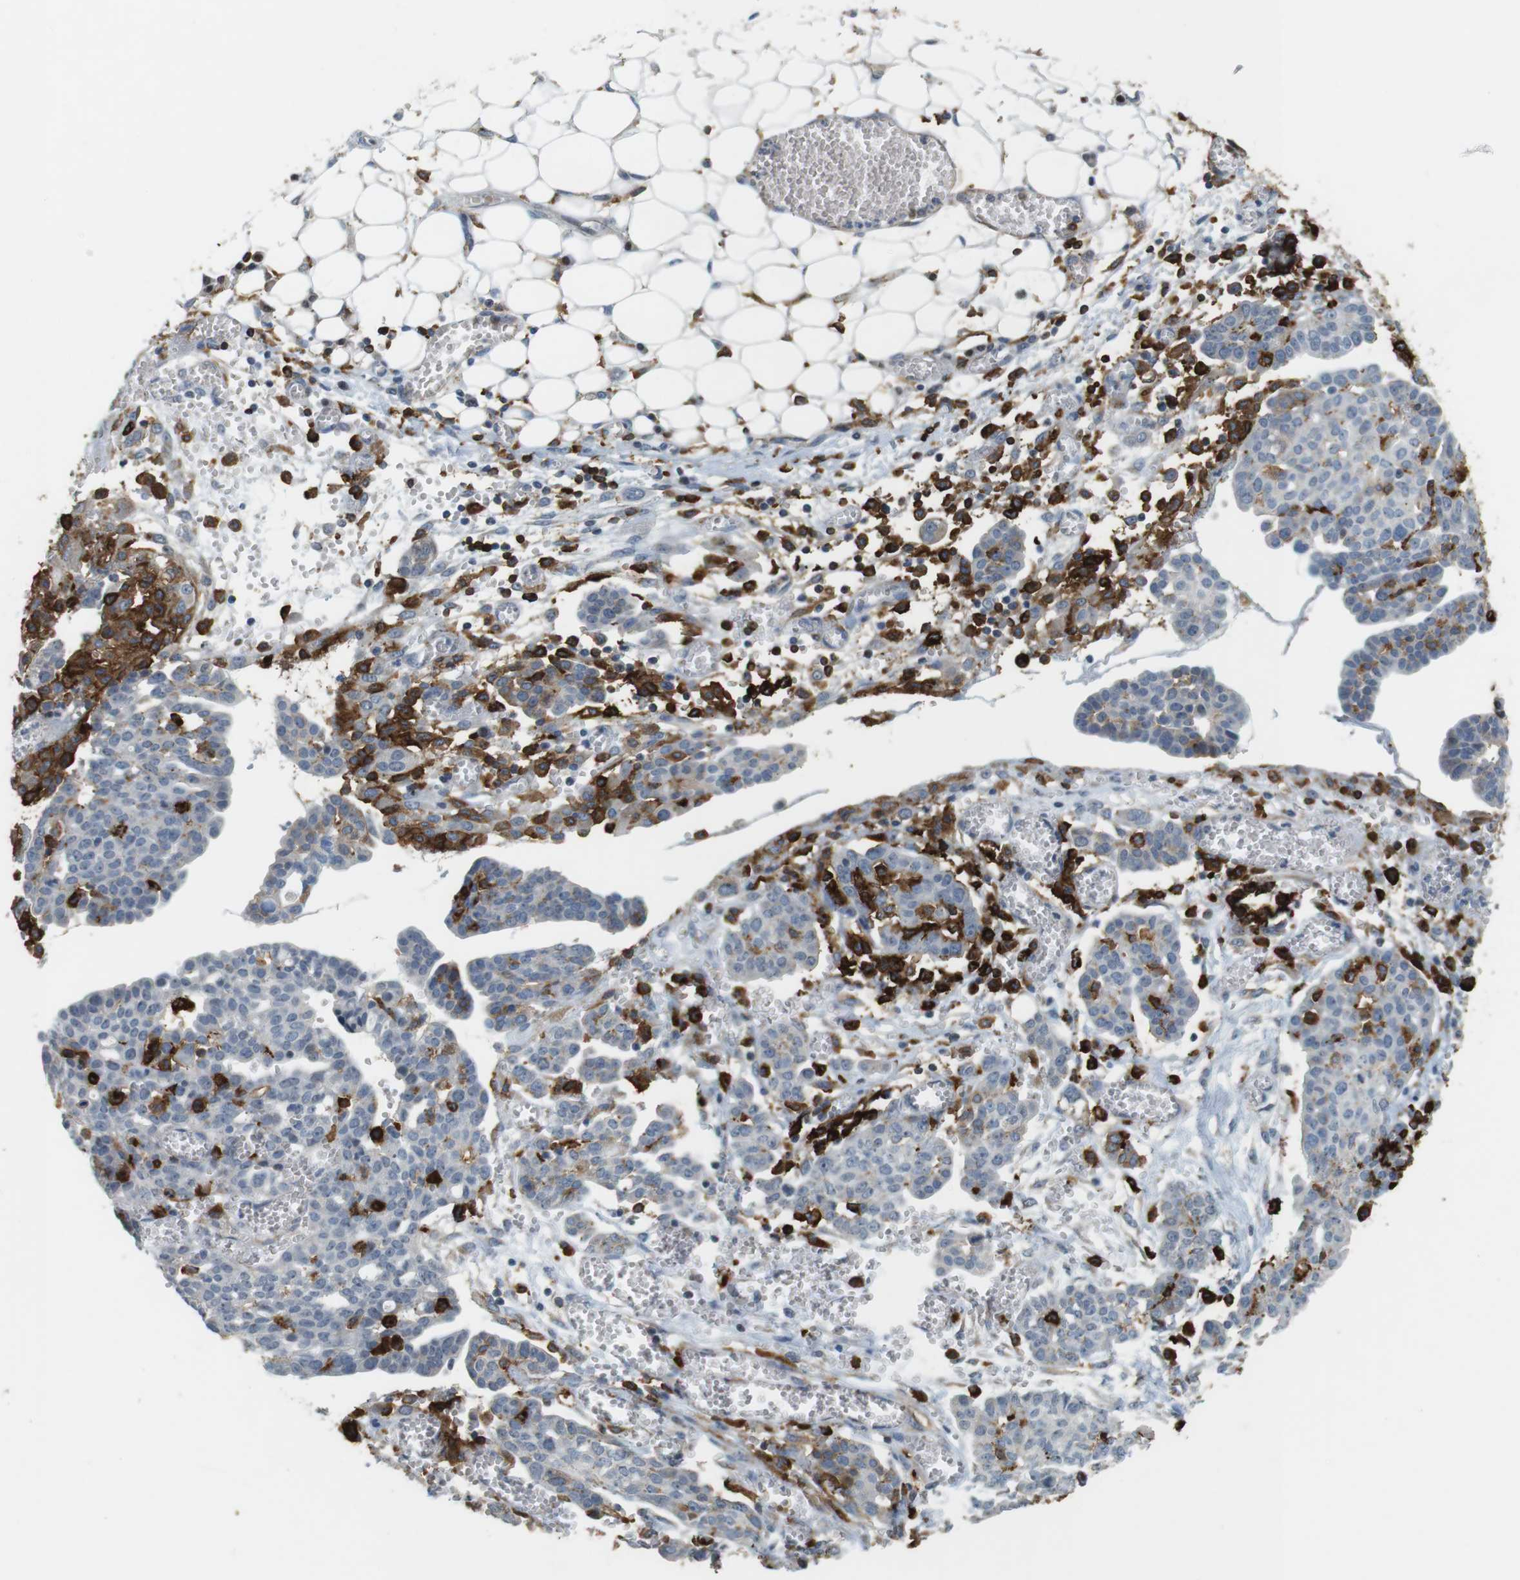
{"staining": {"intensity": "negative", "quantity": "none", "location": "none"}, "tissue": "ovarian cancer", "cell_type": "Tumor cells", "image_type": "cancer", "snomed": [{"axis": "morphology", "description": "Cystadenocarcinoma, serous, NOS"}, {"axis": "topography", "description": "Soft tissue"}, {"axis": "topography", "description": "Ovary"}], "caption": "This is a photomicrograph of immunohistochemistry staining of ovarian cancer, which shows no expression in tumor cells.", "gene": "HLA-DRA", "patient": {"sex": "female", "age": 57}}